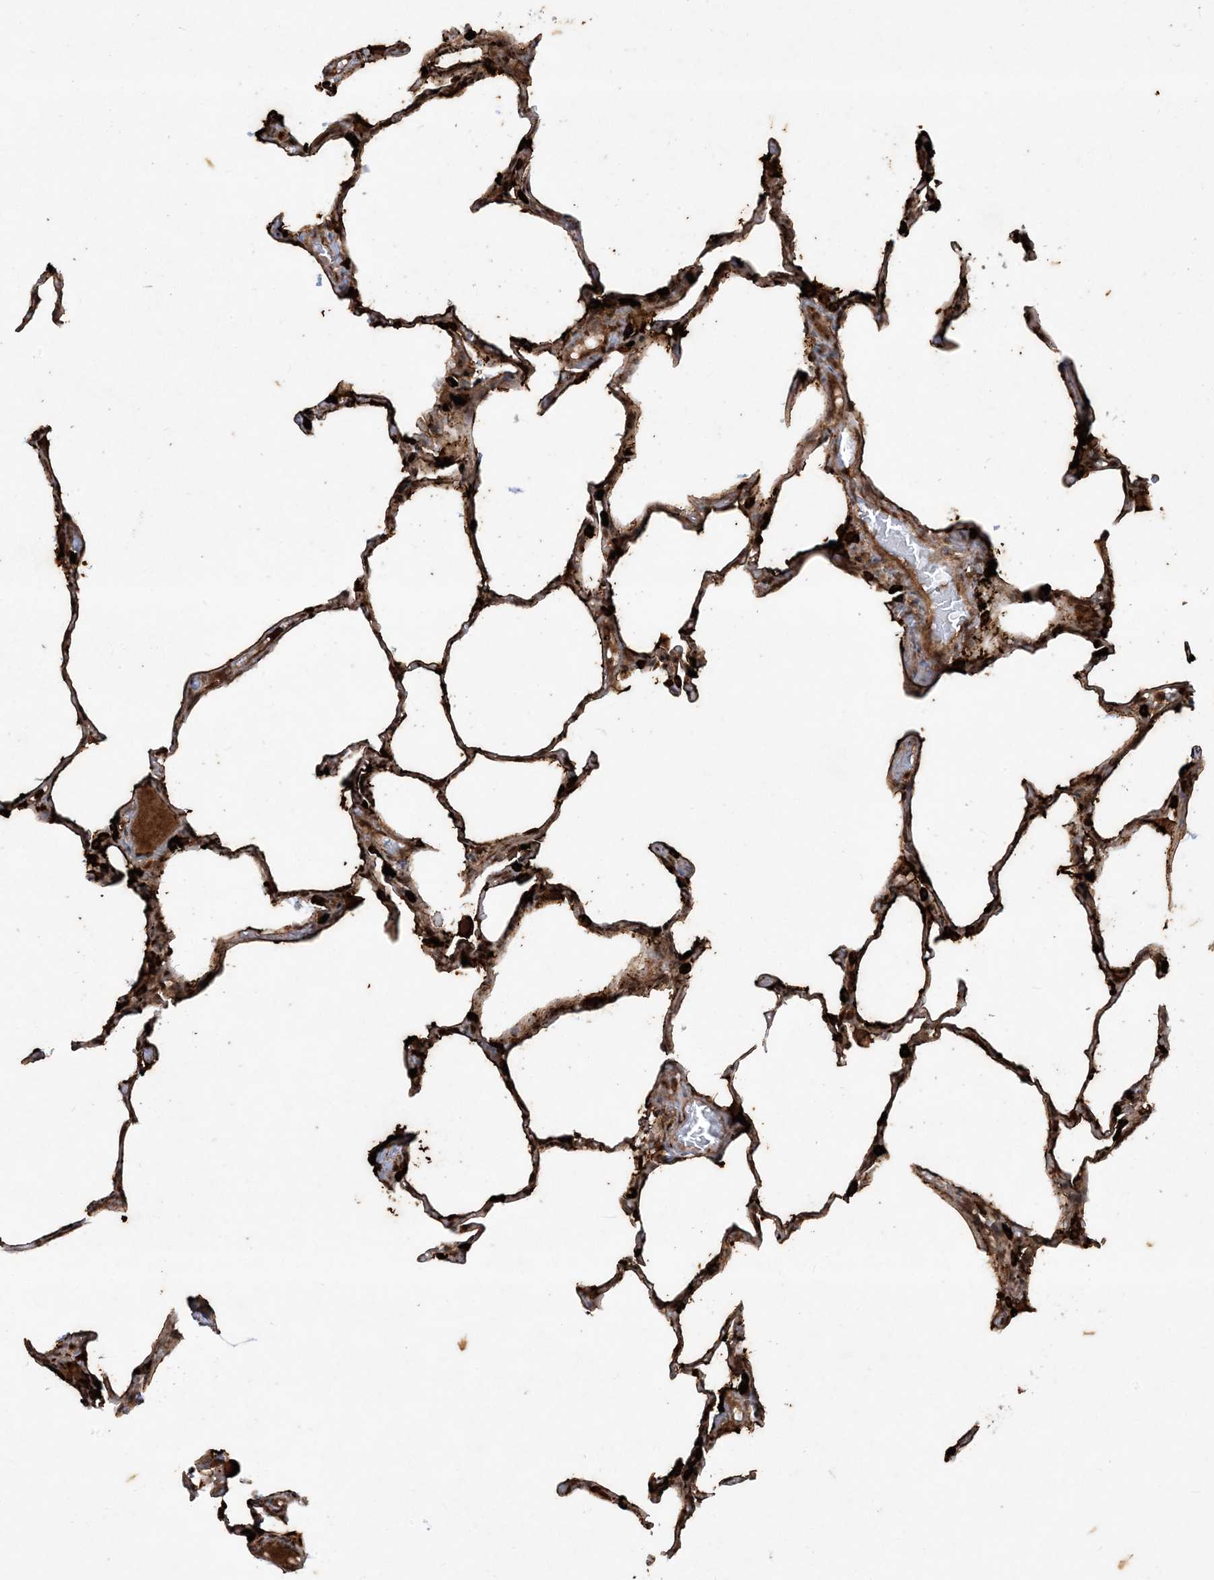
{"staining": {"intensity": "strong", "quantity": ">75%", "location": "cytoplasmic/membranous"}, "tissue": "lung", "cell_type": "Alveolar cells", "image_type": "normal", "snomed": [{"axis": "morphology", "description": "Normal tissue, NOS"}, {"axis": "topography", "description": "Lung"}], "caption": "Immunohistochemistry of benign lung shows high levels of strong cytoplasmic/membranous staining in about >75% of alveolar cells. (DAB (3,3'-diaminobenzidine) = brown stain, brightfield microscopy at high magnification).", "gene": "CERT1", "patient": {"sex": "male", "age": 20}}